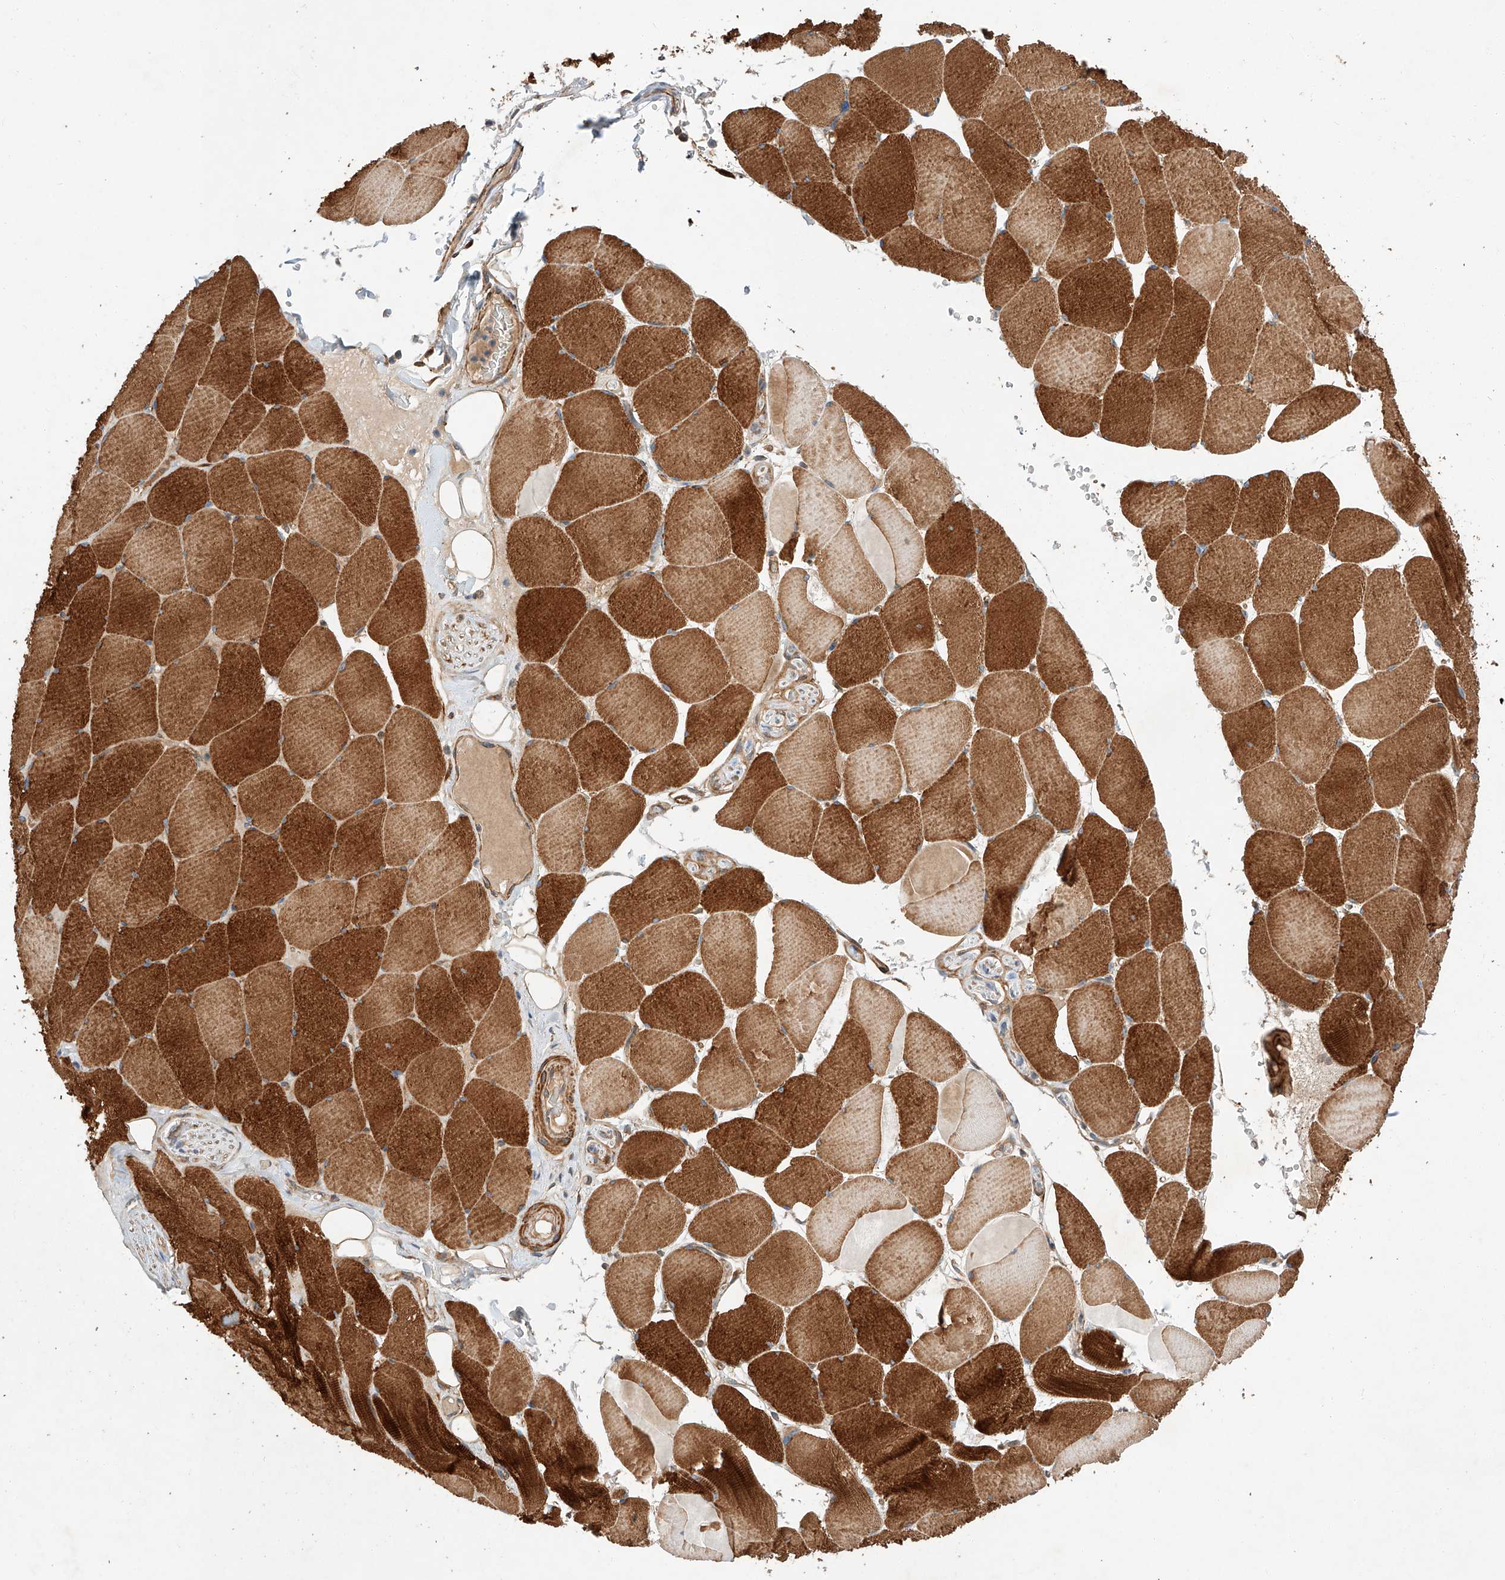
{"staining": {"intensity": "strong", "quantity": ">75%", "location": "cytoplasmic/membranous"}, "tissue": "skeletal muscle", "cell_type": "Myocytes", "image_type": "normal", "snomed": [{"axis": "morphology", "description": "Normal tissue, NOS"}, {"axis": "topography", "description": "Skeletal muscle"}, {"axis": "topography", "description": "Head-Neck"}], "caption": "A high-resolution histopathology image shows immunohistochemistry staining of benign skeletal muscle, which exhibits strong cytoplasmic/membranous staining in approximately >75% of myocytes. The staining was performed using DAB (3,3'-diaminobenzidine) to visualize the protein expression in brown, while the nuclei were stained in blue with hematoxylin (Magnification: 20x).", "gene": "RAB23", "patient": {"sex": "male", "age": 66}}